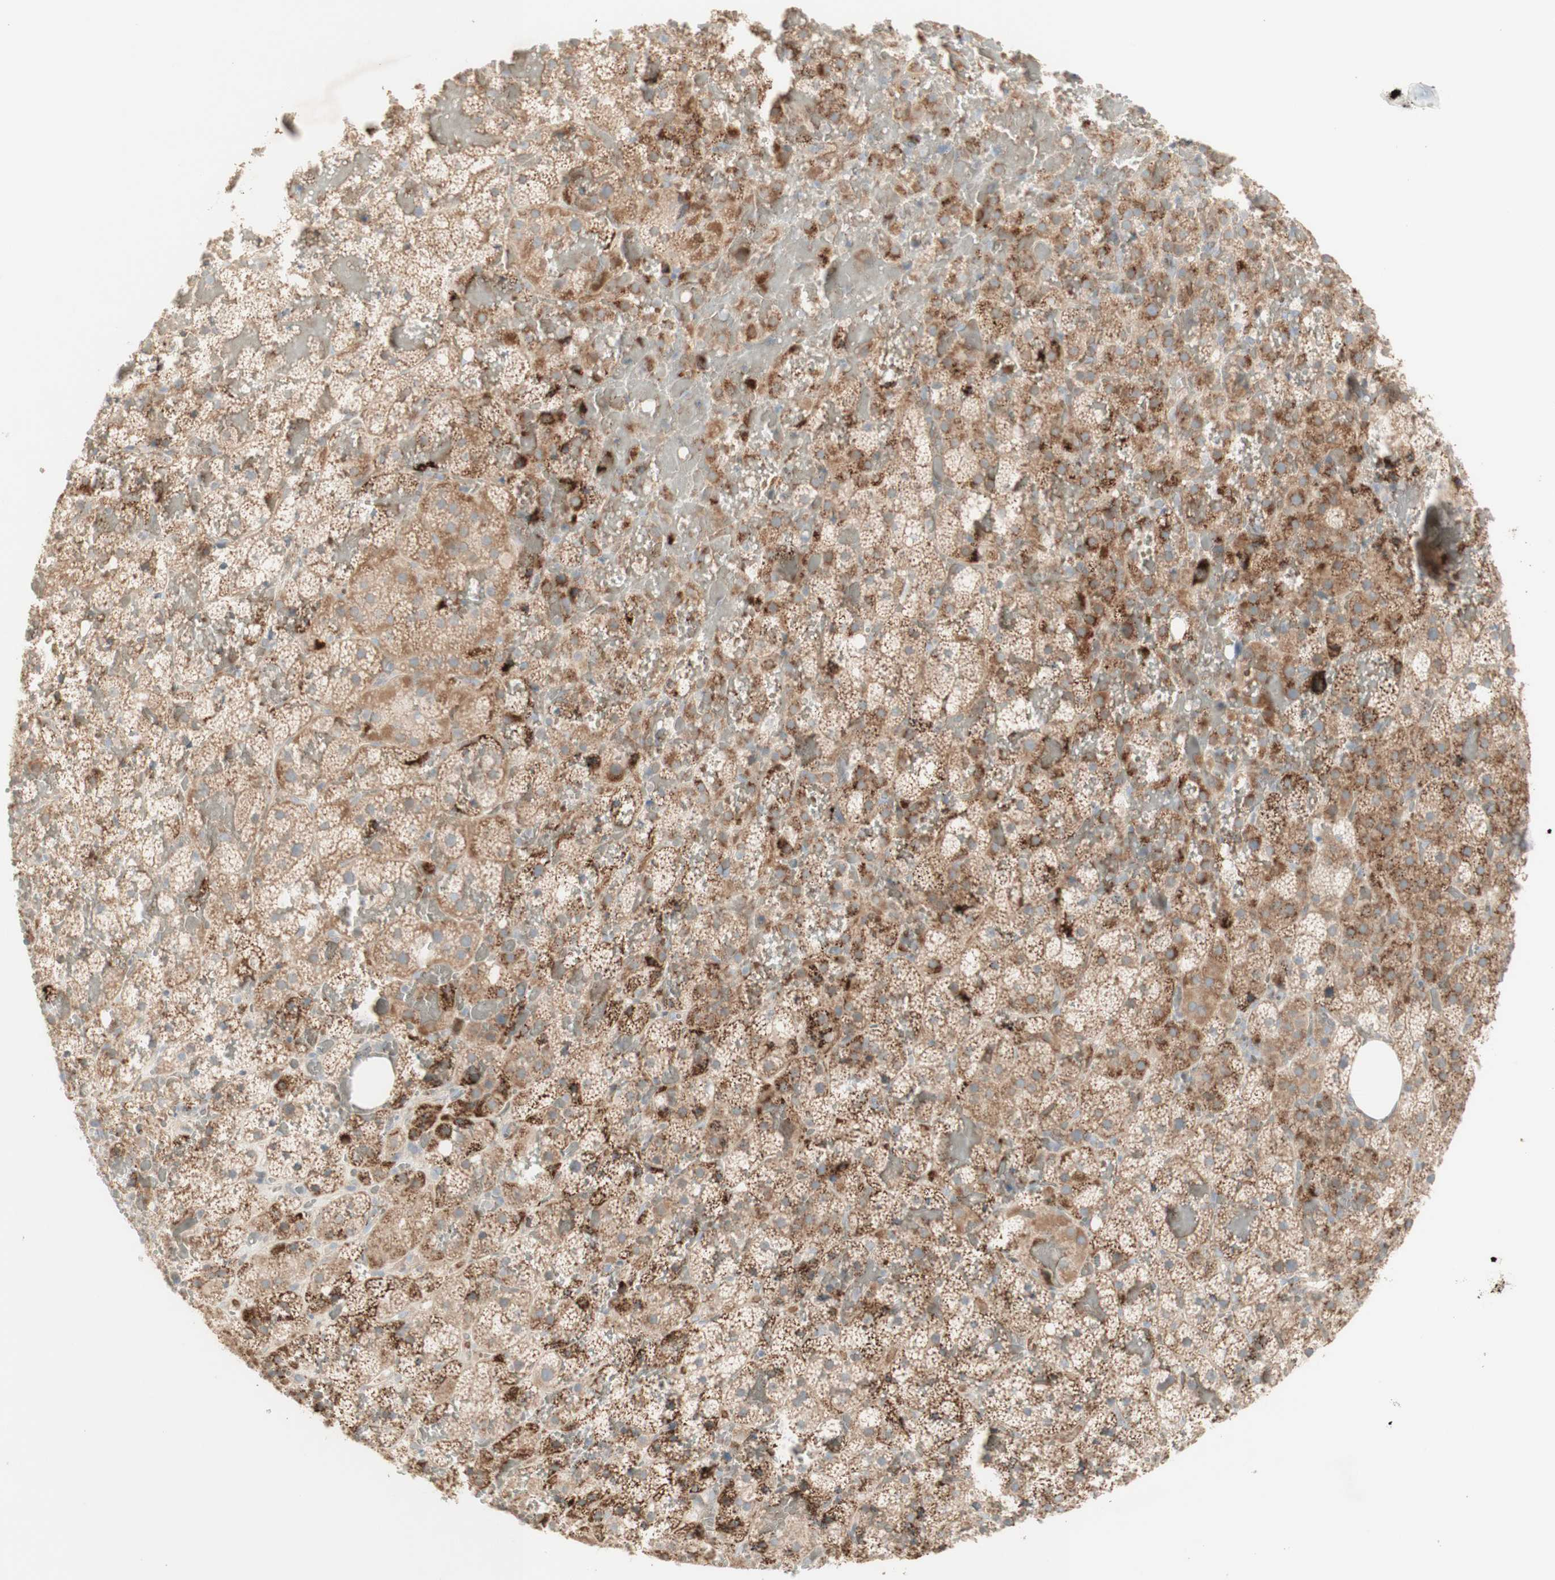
{"staining": {"intensity": "moderate", "quantity": ">75%", "location": "cytoplasmic/membranous"}, "tissue": "adrenal gland", "cell_type": "Glandular cells", "image_type": "normal", "snomed": [{"axis": "morphology", "description": "Normal tissue, NOS"}, {"axis": "topography", "description": "Adrenal gland"}], "caption": "Immunohistochemical staining of unremarkable human adrenal gland exhibits >75% levels of moderate cytoplasmic/membranous protein positivity in approximately >75% of glandular cells. (DAB (3,3'-diaminobenzidine) IHC with brightfield microscopy, high magnification).", "gene": "PTGER4", "patient": {"sex": "female", "age": 59}}